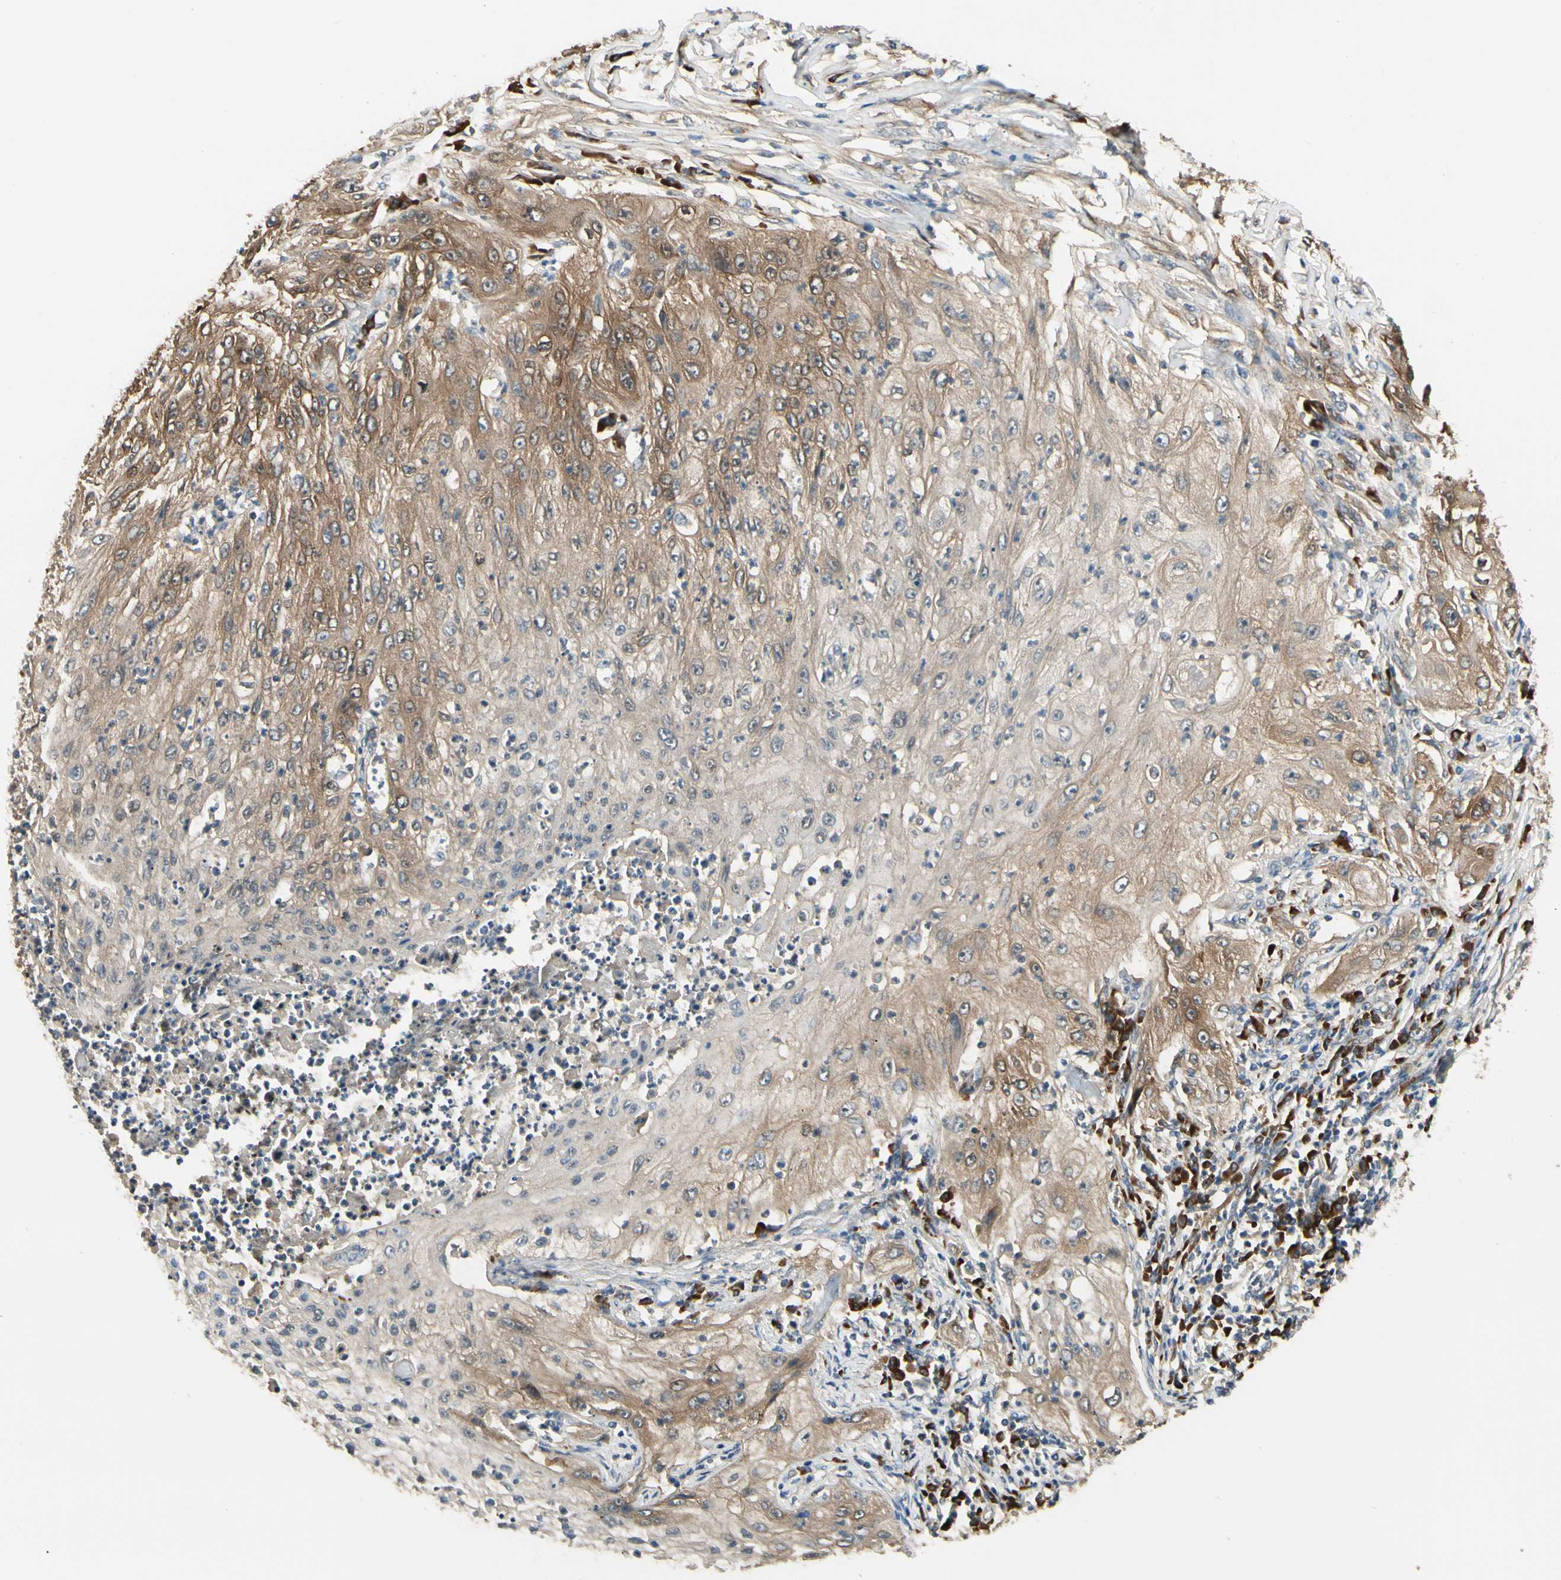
{"staining": {"intensity": "moderate", "quantity": ">75%", "location": "cytoplasmic/membranous"}, "tissue": "lung cancer", "cell_type": "Tumor cells", "image_type": "cancer", "snomed": [{"axis": "morphology", "description": "Inflammation, NOS"}, {"axis": "morphology", "description": "Squamous cell carcinoma, NOS"}, {"axis": "topography", "description": "Lymph node"}, {"axis": "topography", "description": "Soft tissue"}, {"axis": "topography", "description": "Lung"}], "caption": "DAB (3,3'-diaminobenzidine) immunohistochemical staining of lung cancer reveals moderate cytoplasmic/membranous protein staining in approximately >75% of tumor cells.", "gene": "NME1-NME2", "patient": {"sex": "male", "age": 66}}